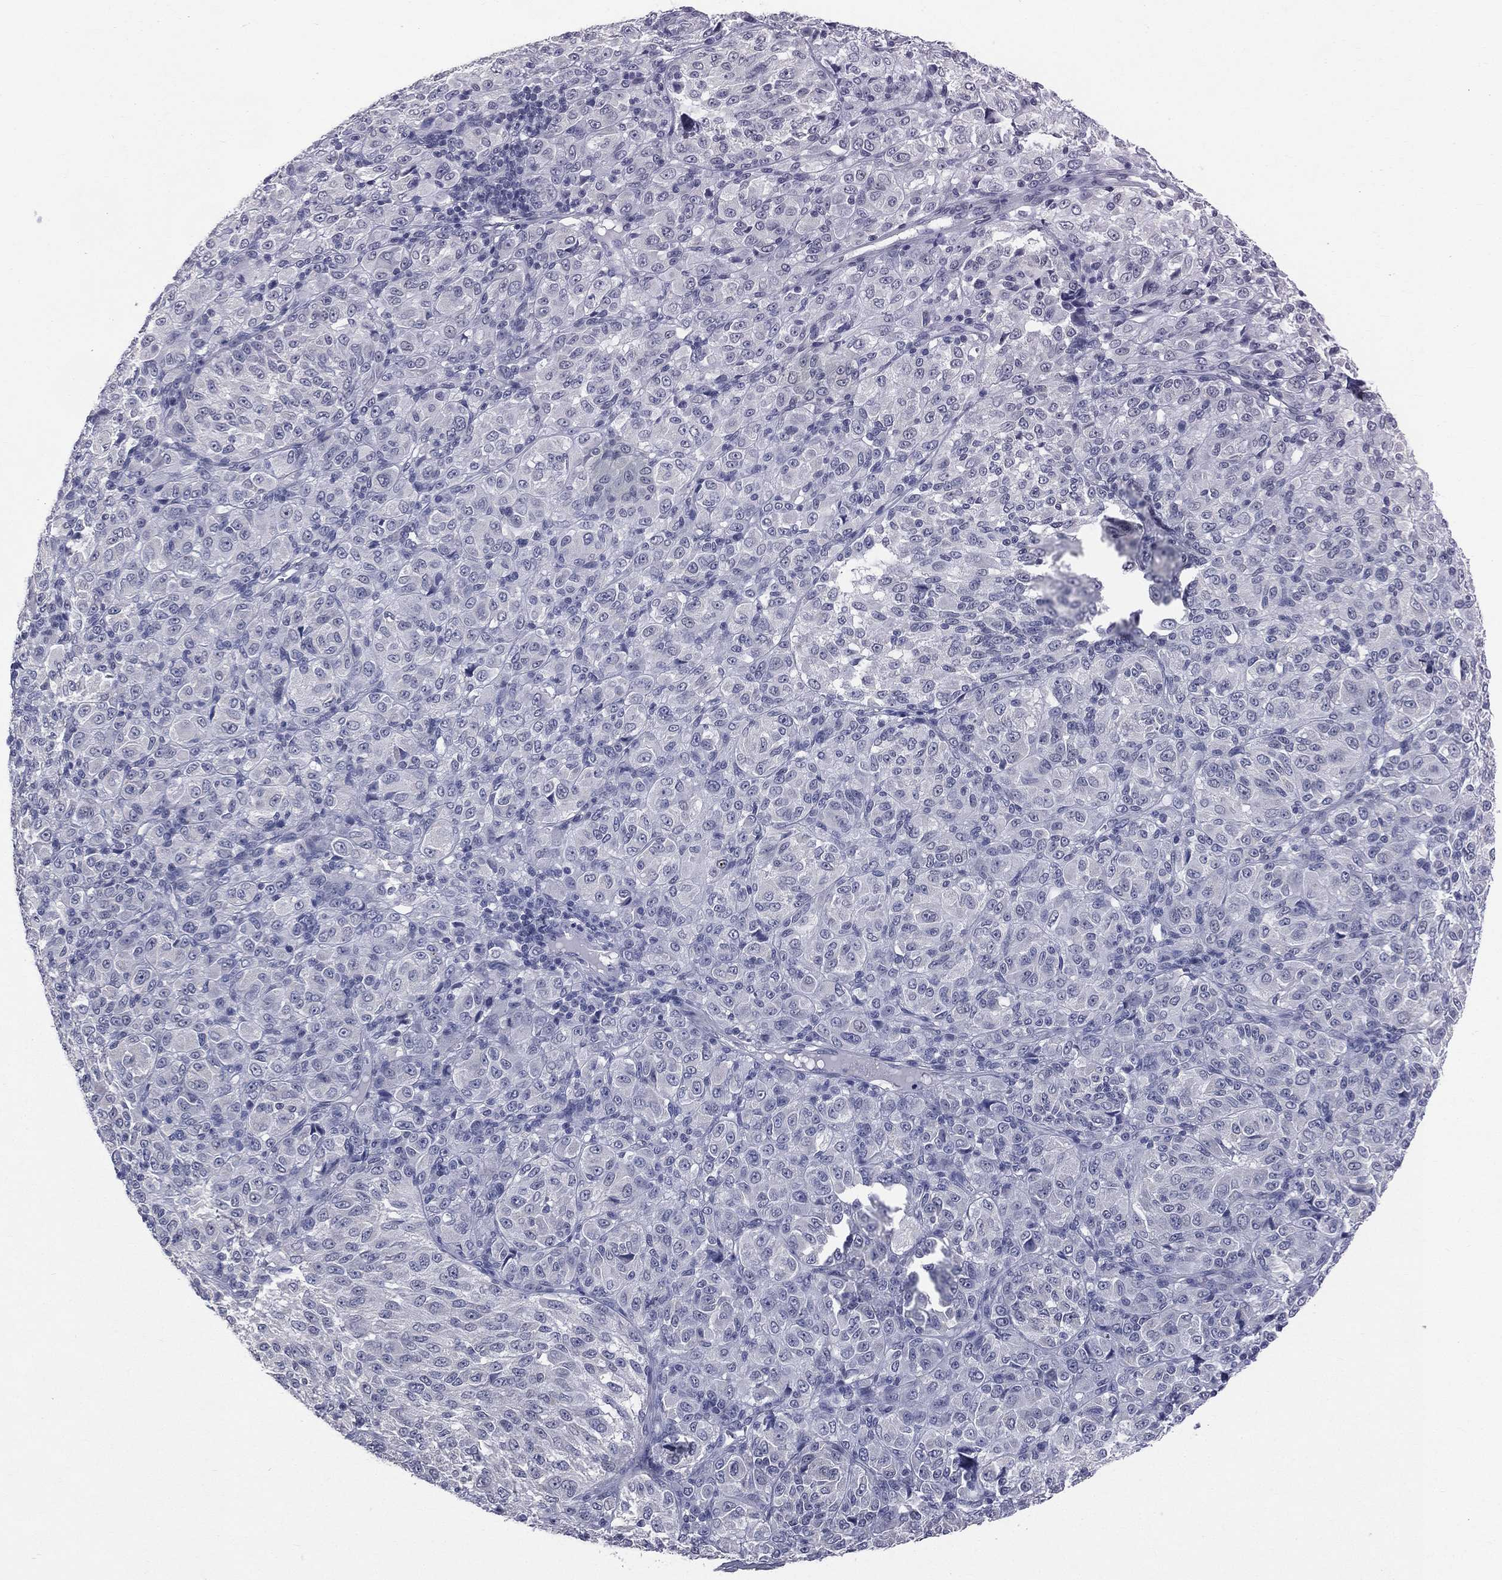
{"staining": {"intensity": "negative", "quantity": "none", "location": "none"}, "tissue": "melanoma", "cell_type": "Tumor cells", "image_type": "cancer", "snomed": [{"axis": "morphology", "description": "Malignant melanoma, Metastatic site"}, {"axis": "topography", "description": "Brain"}], "caption": "This is an IHC micrograph of malignant melanoma (metastatic site). There is no staining in tumor cells.", "gene": "DMKN", "patient": {"sex": "female", "age": 56}}